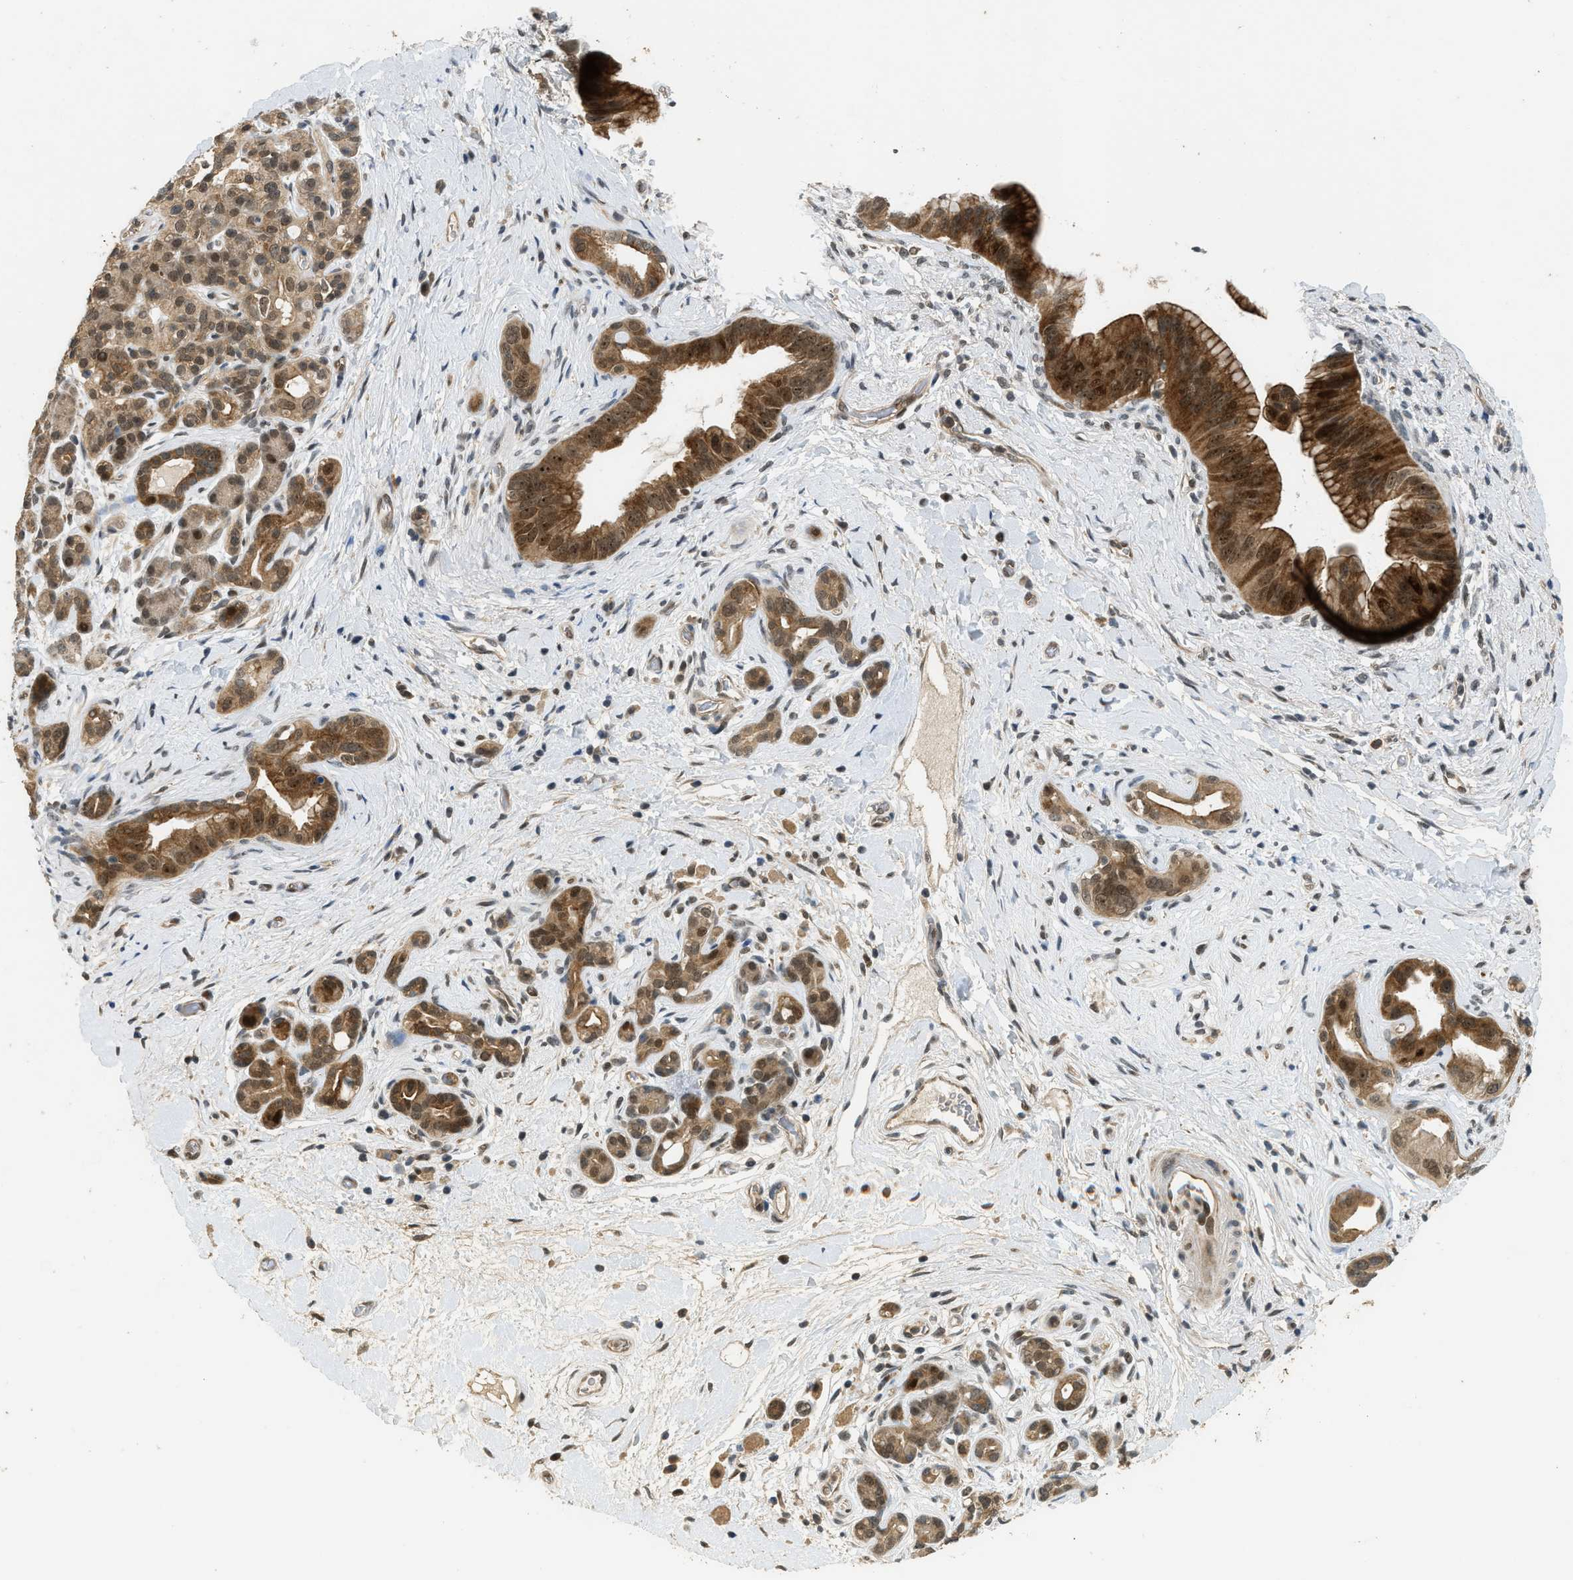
{"staining": {"intensity": "moderate", "quantity": ">75%", "location": "cytoplasmic/membranous,nuclear"}, "tissue": "pancreatic cancer", "cell_type": "Tumor cells", "image_type": "cancer", "snomed": [{"axis": "morphology", "description": "Adenocarcinoma, NOS"}, {"axis": "topography", "description": "Pancreas"}], "caption": "This is an image of immunohistochemistry (IHC) staining of pancreatic cancer (adenocarcinoma), which shows moderate expression in the cytoplasmic/membranous and nuclear of tumor cells.", "gene": "GET1", "patient": {"sex": "male", "age": 55}}